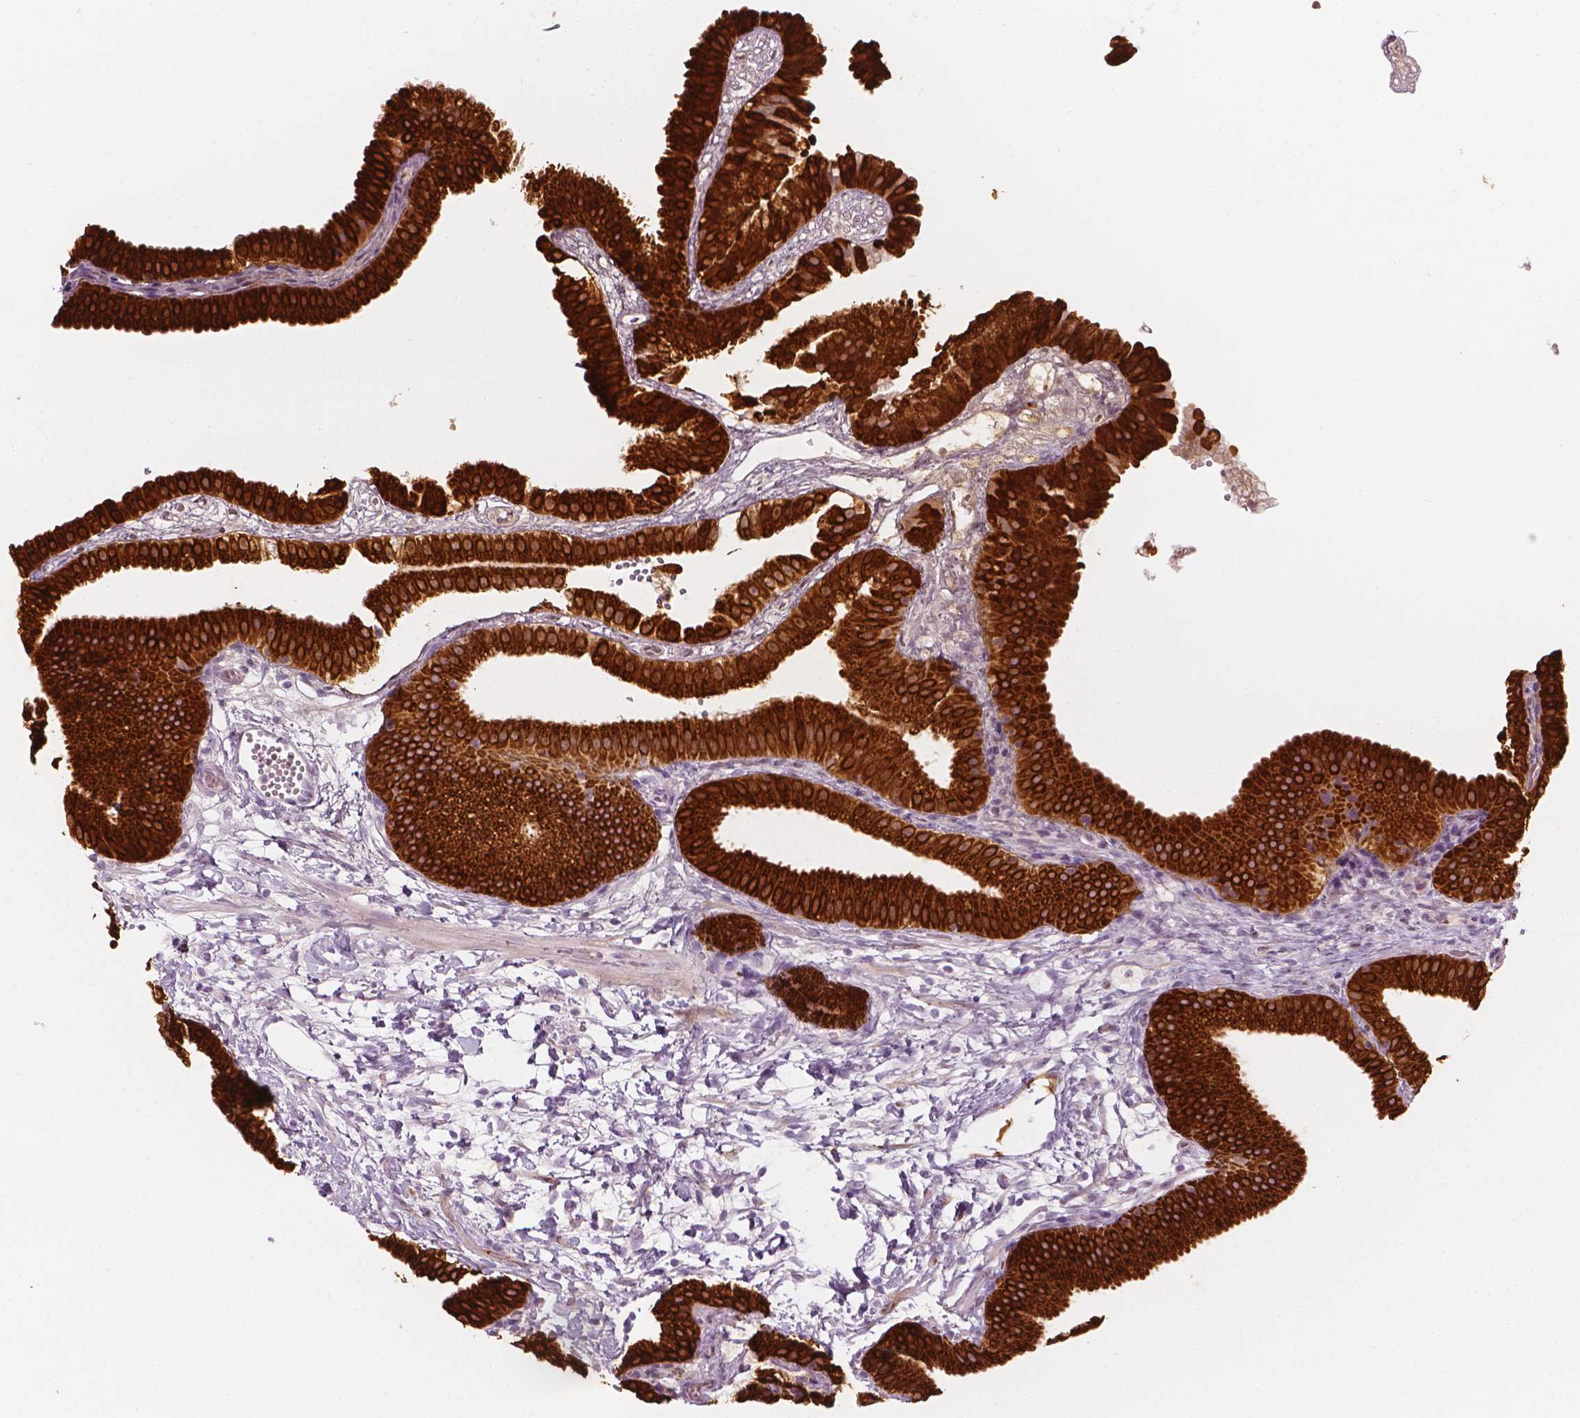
{"staining": {"intensity": "strong", "quantity": ">75%", "location": "cytoplasmic/membranous"}, "tissue": "gallbladder", "cell_type": "Glandular cells", "image_type": "normal", "snomed": [{"axis": "morphology", "description": "Normal tissue, NOS"}, {"axis": "topography", "description": "Gallbladder"}], "caption": "DAB immunohistochemical staining of unremarkable gallbladder shows strong cytoplasmic/membranous protein positivity in about >75% of glandular cells.", "gene": "CES1", "patient": {"sex": "female", "age": 63}}